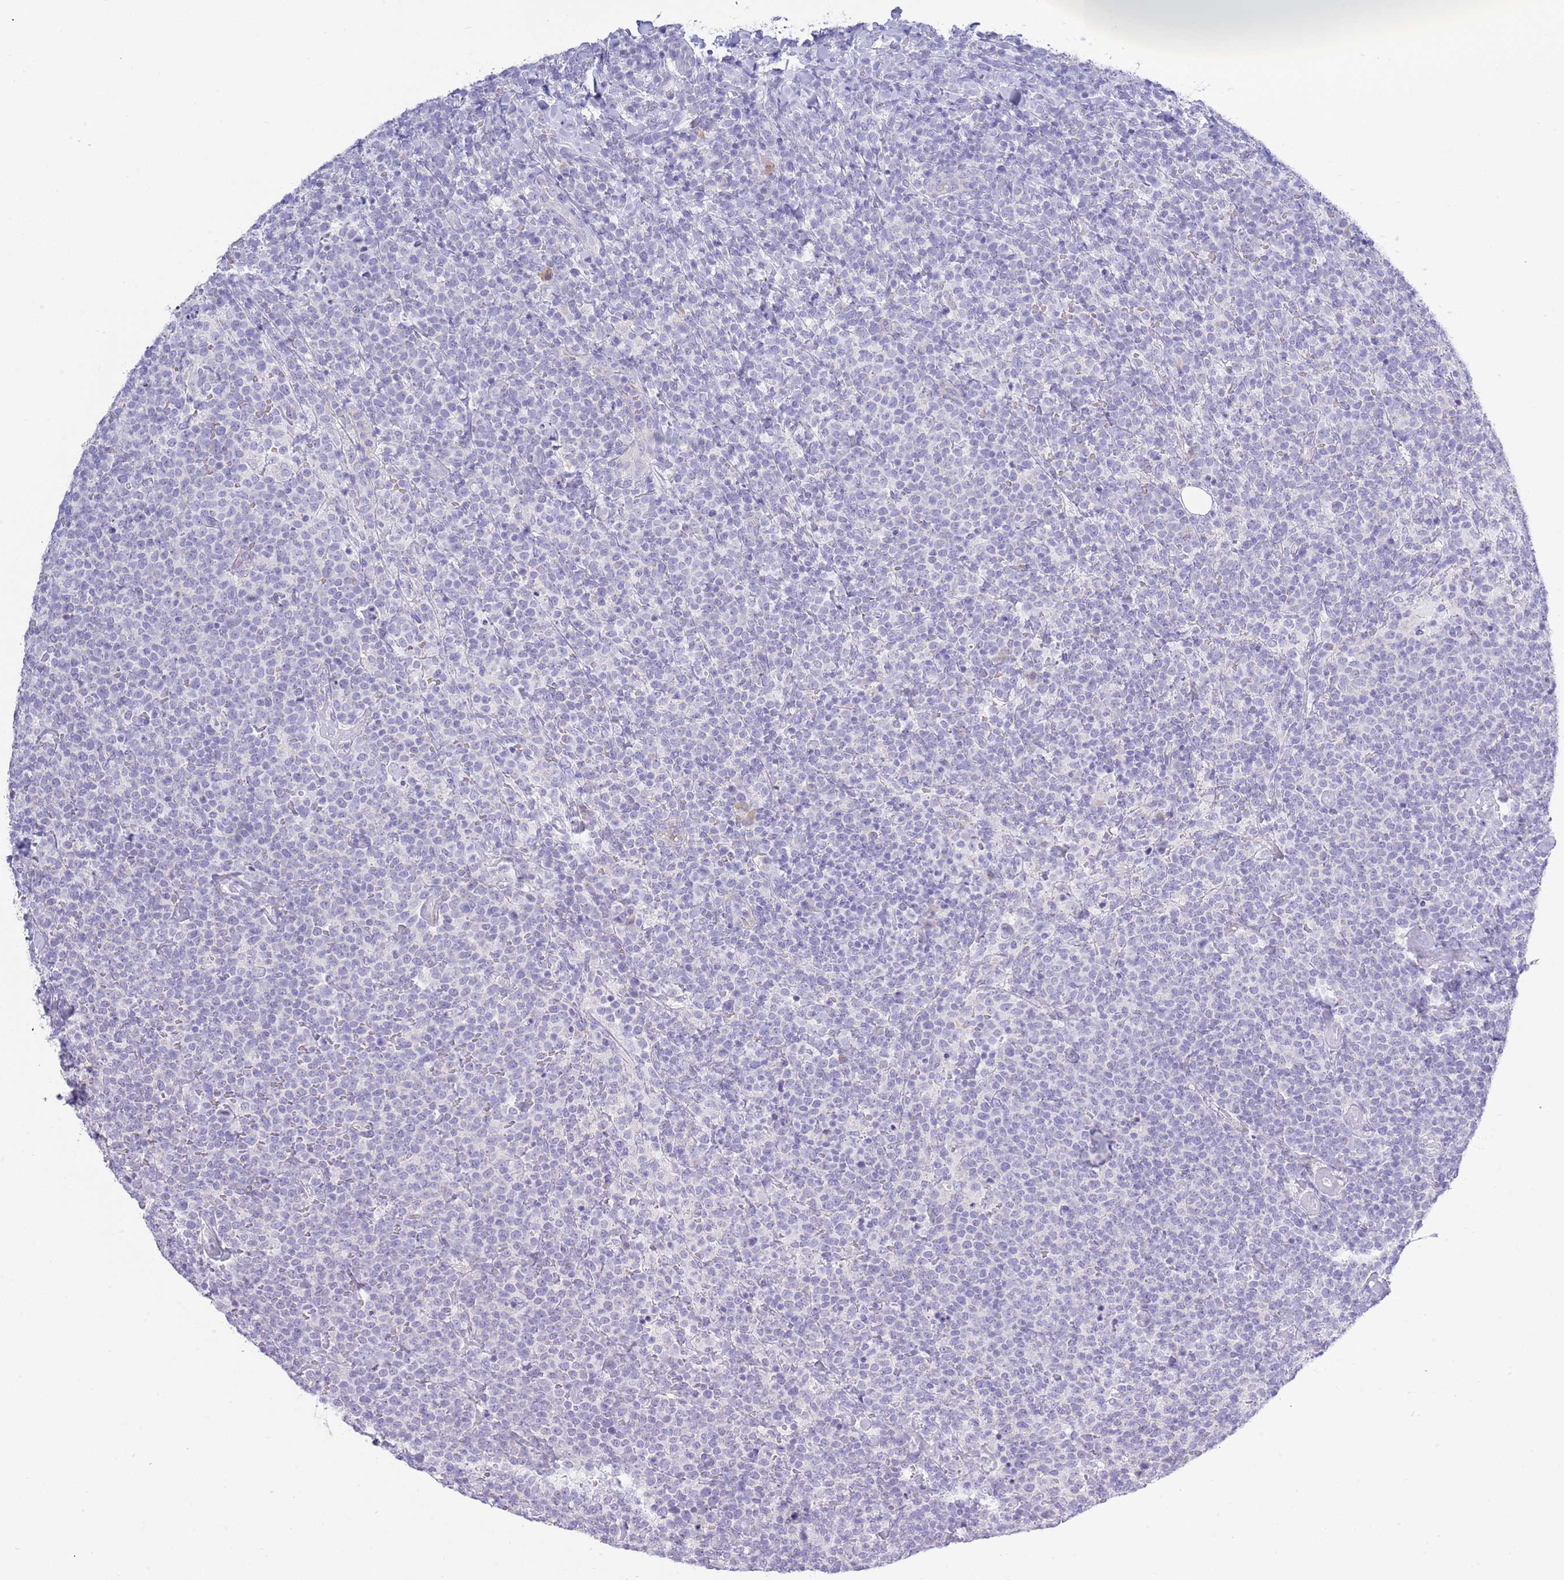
{"staining": {"intensity": "negative", "quantity": "none", "location": "none"}, "tissue": "lymphoma", "cell_type": "Tumor cells", "image_type": "cancer", "snomed": [{"axis": "morphology", "description": "Malignant lymphoma, non-Hodgkin's type, High grade"}, {"axis": "topography", "description": "Lymph node"}], "caption": "Immunohistochemistry micrograph of human malignant lymphoma, non-Hodgkin's type (high-grade) stained for a protein (brown), which exhibits no staining in tumor cells.", "gene": "ACR", "patient": {"sex": "male", "age": 61}}